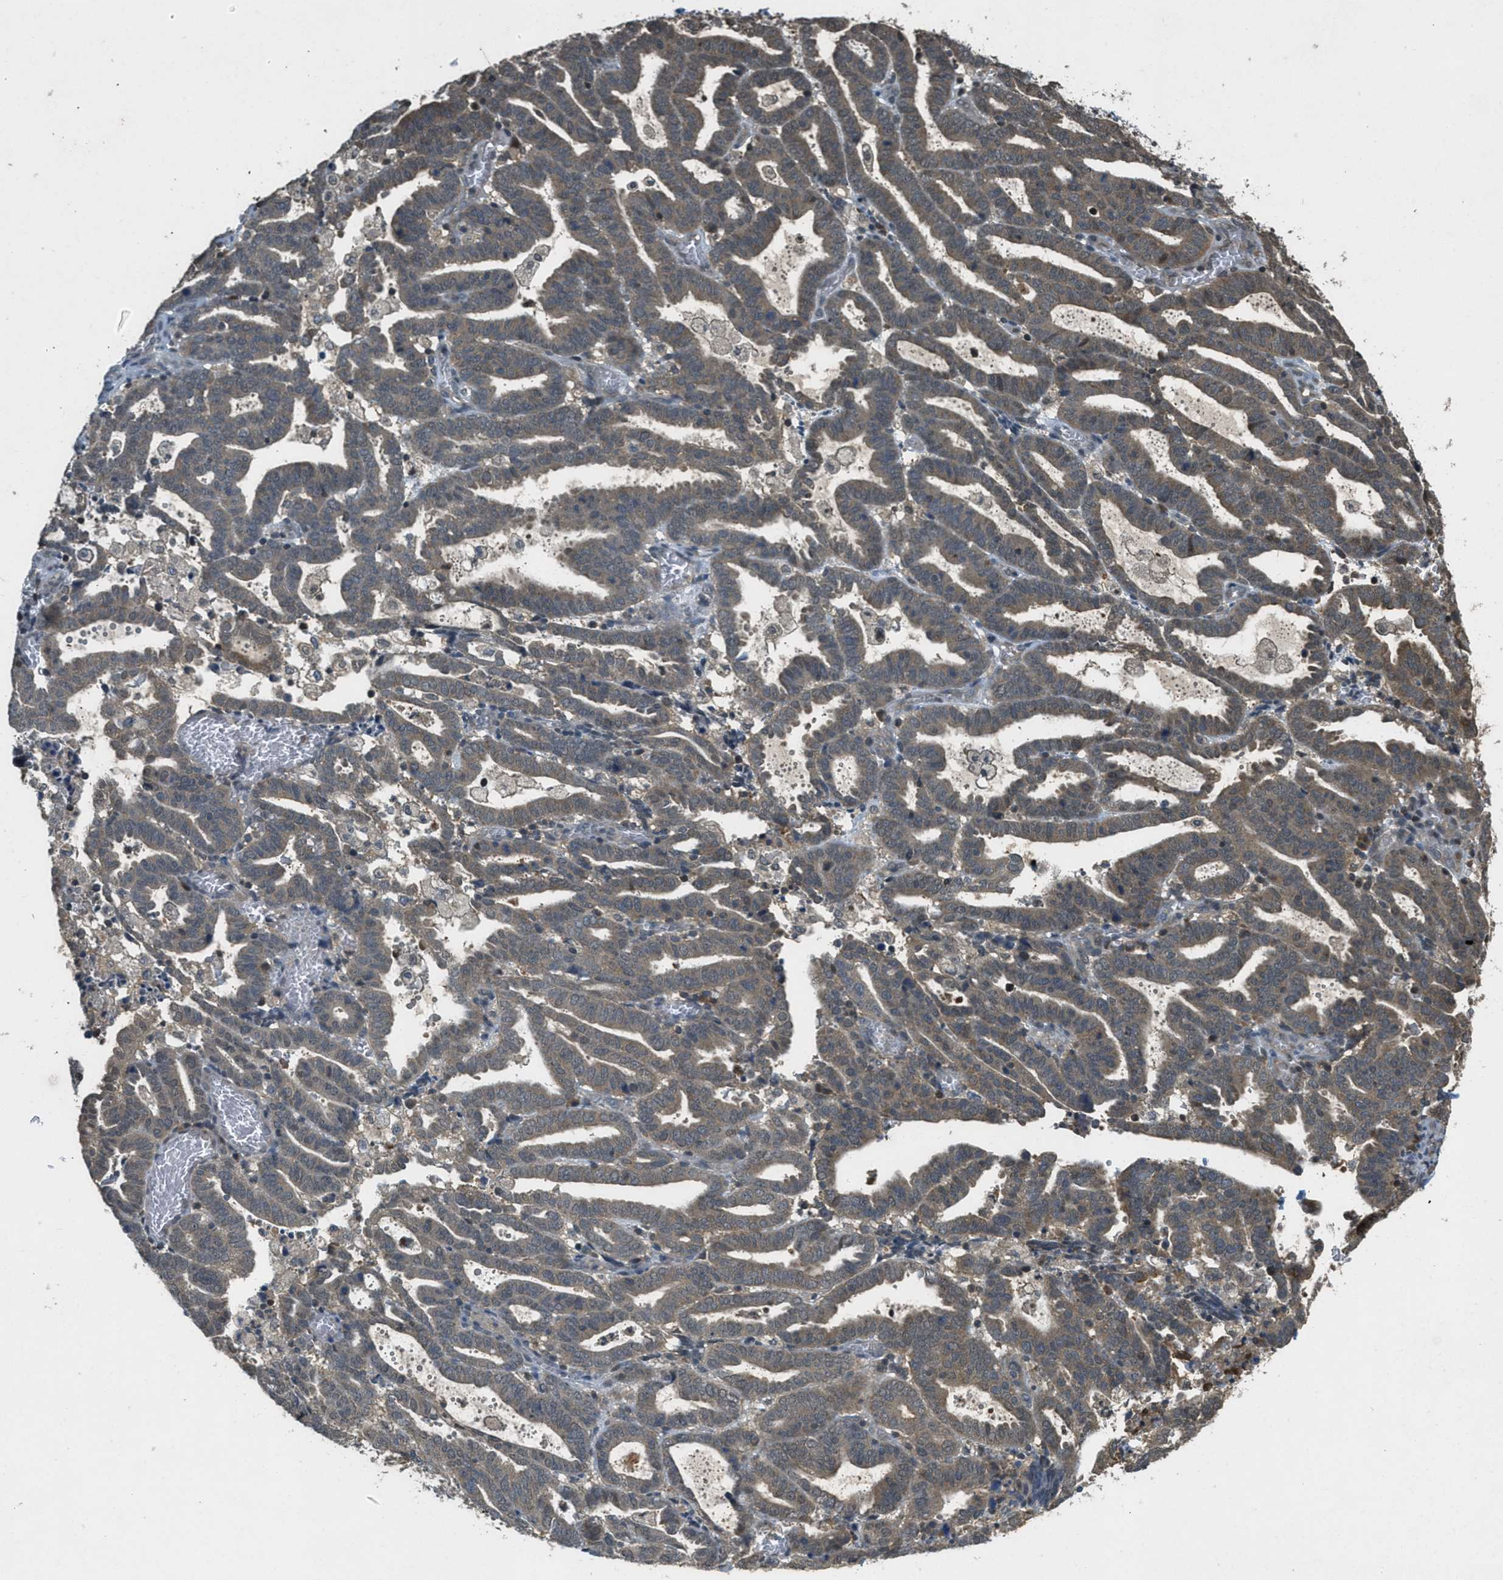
{"staining": {"intensity": "moderate", "quantity": ">75%", "location": "cytoplasmic/membranous"}, "tissue": "endometrial cancer", "cell_type": "Tumor cells", "image_type": "cancer", "snomed": [{"axis": "morphology", "description": "Adenocarcinoma, NOS"}, {"axis": "topography", "description": "Uterus"}], "caption": "Adenocarcinoma (endometrial) stained with a protein marker reveals moderate staining in tumor cells.", "gene": "DUSP6", "patient": {"sex": "female", "age": 83}}